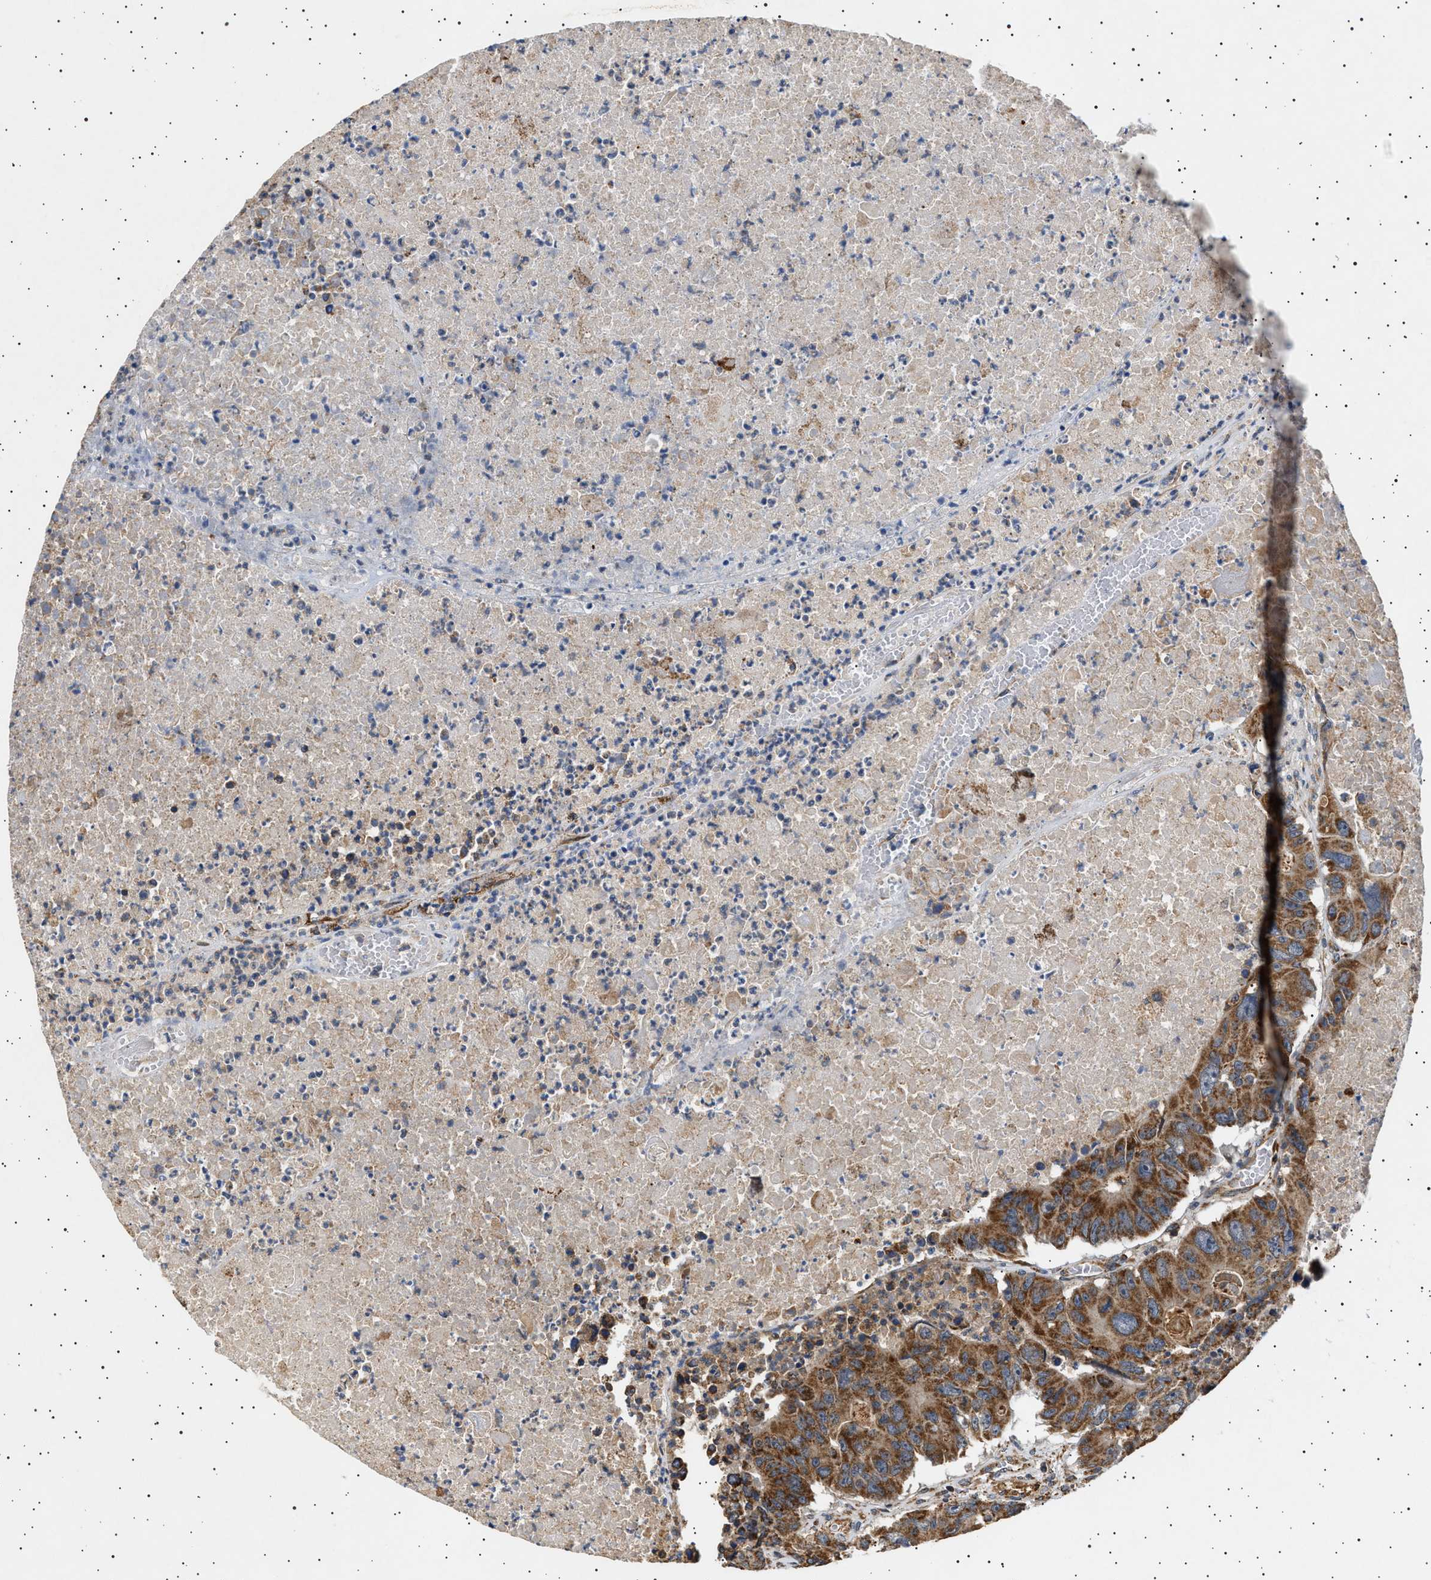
{"staining": {"intensity": "moderate", "quantity": ">75%", "location": "cytoplasmic/membranous"}, "tissue": "colorectal cancer", "cell_type": "Tumor cells", "image_type": "cancer", "snomed": [{"axis": "morphology", "description": "Adenocarcinoma, NOS"}, {"axis": "topography", "description": "Colon"}], "caption": "Immunohistochemistry (IHC) of human colorectal cancer exhibits medium levels of moderate cytoplasmic/membranous positivity in about >75% of tumor cells. (DAB (3,3'-diaminobenzidine) IHC, brown staining for protein, blue staining for nuclei).", "gene": "TRUB2", "patient": {"sex": "male", "age": 87}}